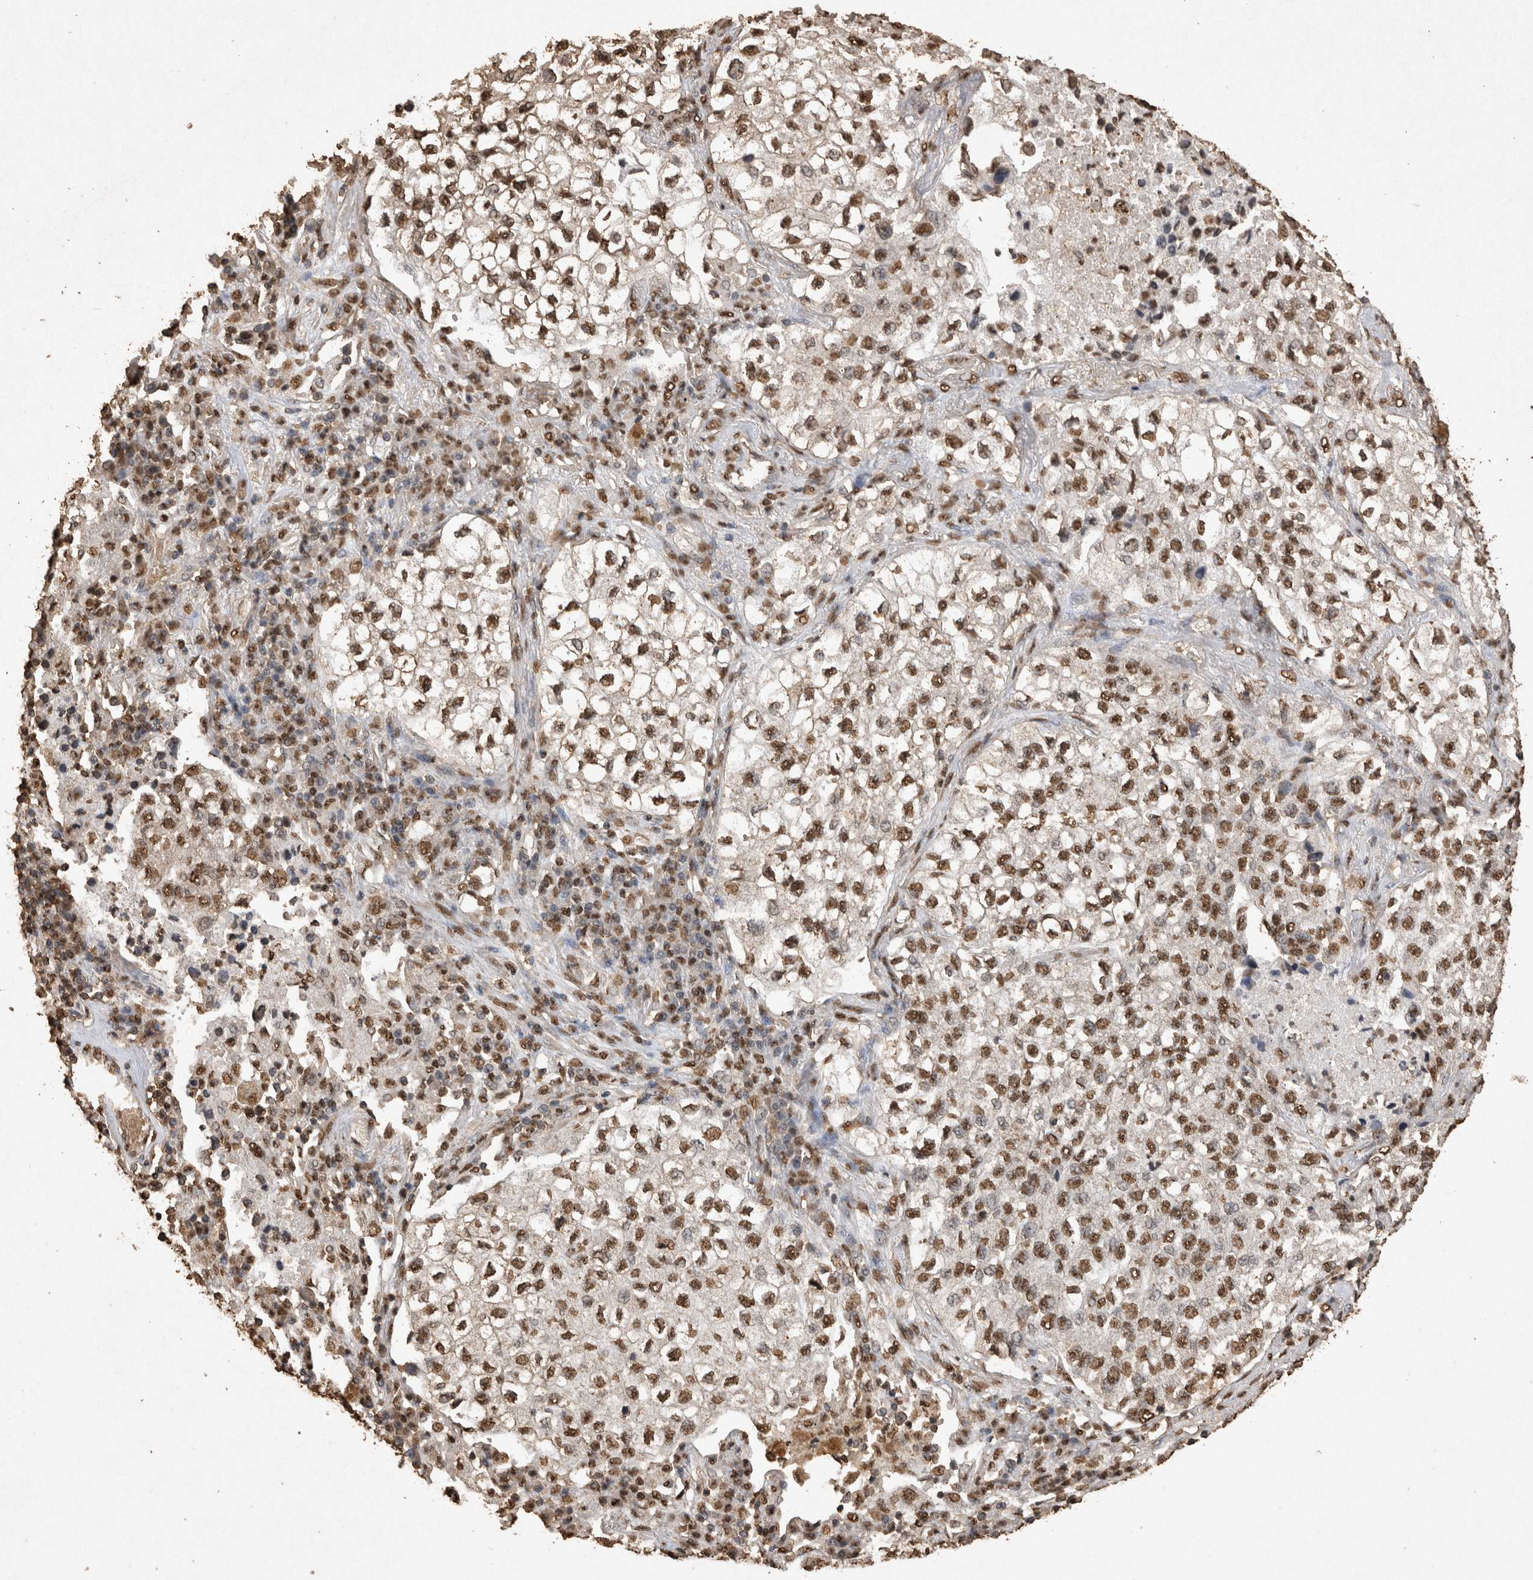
{"staining": {"intensity": "moderate", "quantity": ">75%", "location": "nuclear"}, "tissue": "lung cancer", "cell_type": "Tumor cells", "image_type": "cancer", "snomed": [{"axis": "morphology", "description": "Adenocarcinoma, NOS"}, {"axis": "topography", "description": "Lung"}], "caption": "Lung adenocarcinoma stained for a protein displays moderate nuclear positivity in tumor cells. (Brightfield microscopy of DAB IHC at high magnification).", "gene": "OAS2", "patient": {"sex": "male", "age": 63}}